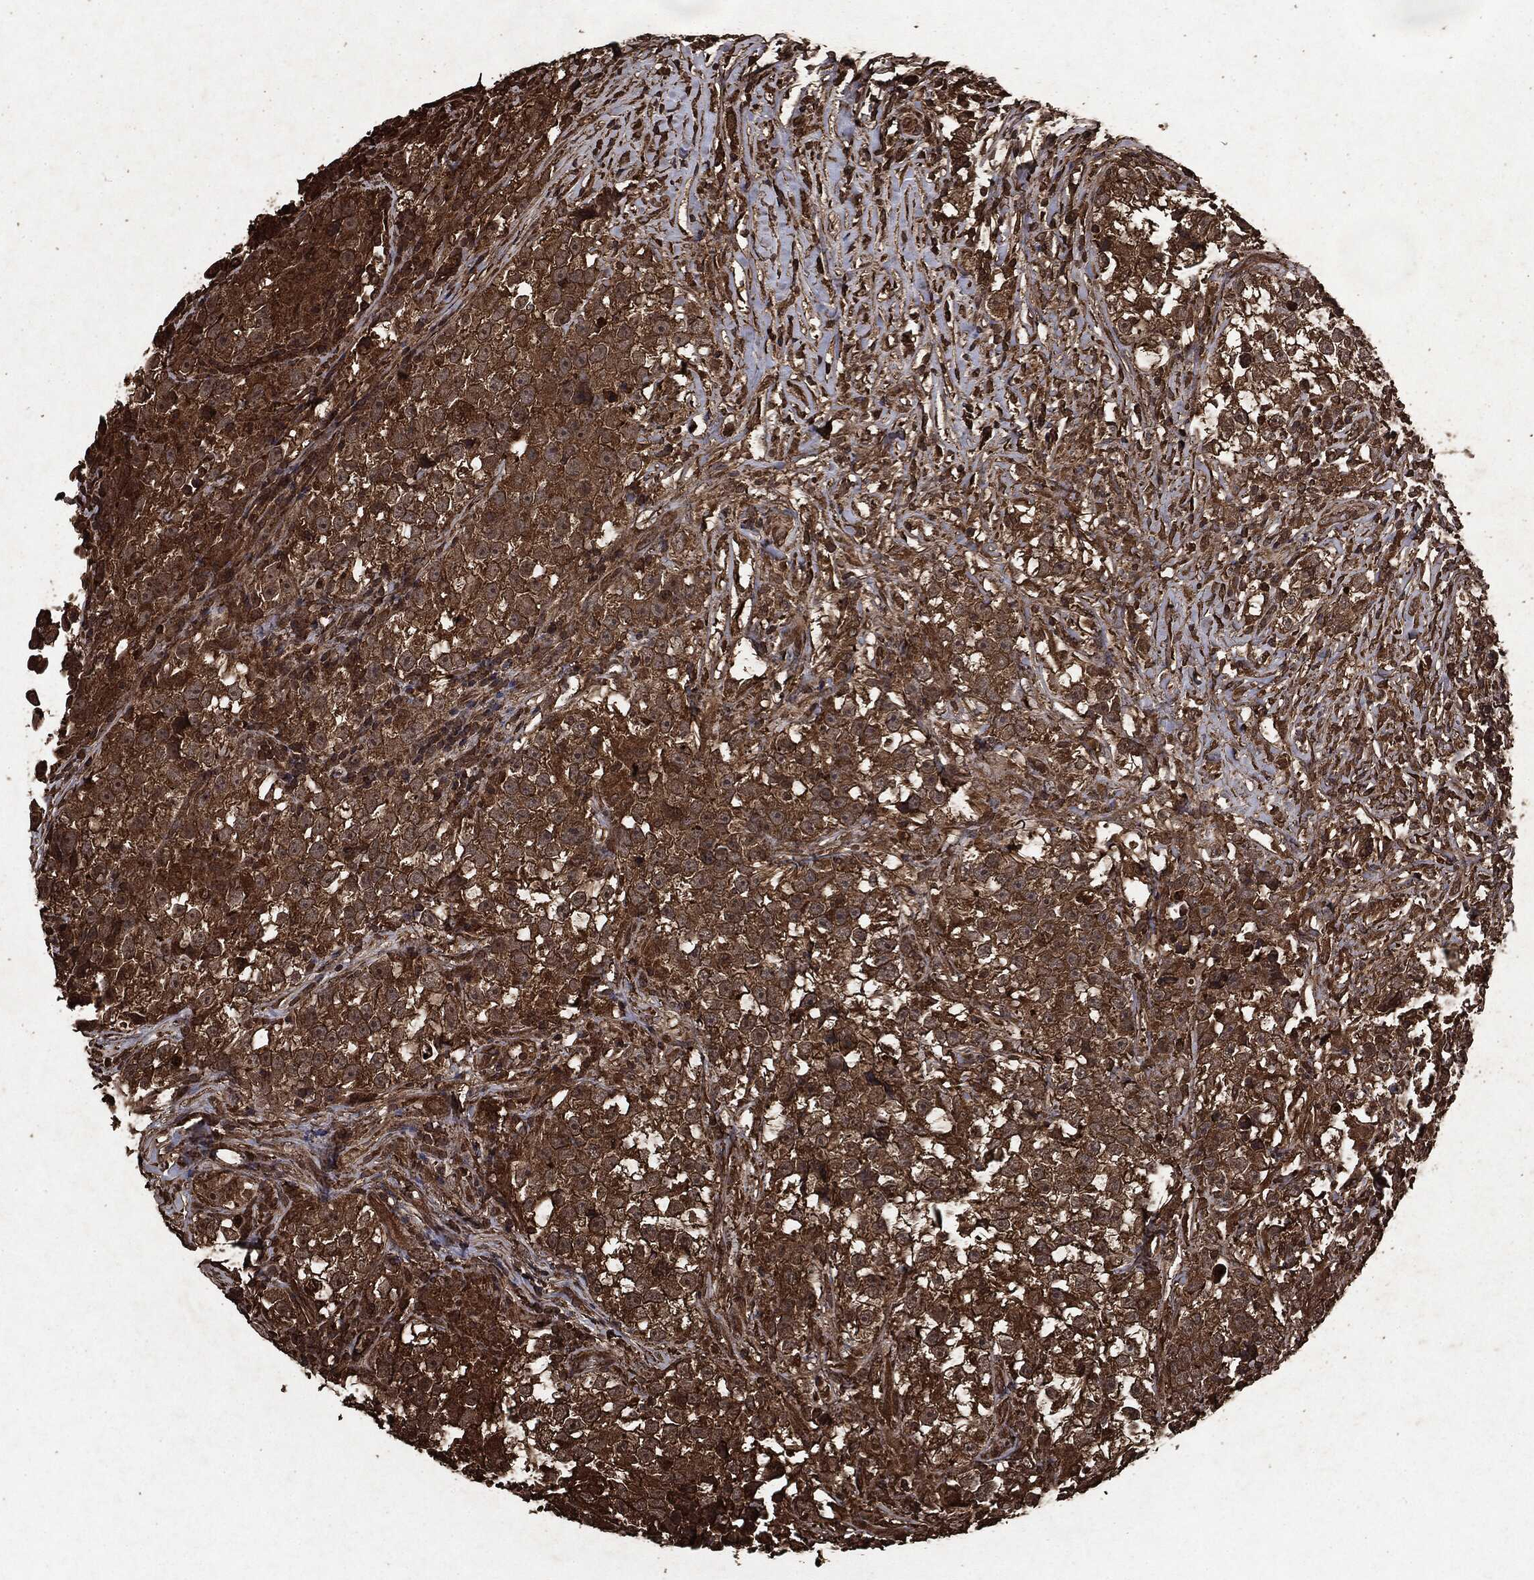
{"staining": {"intensity": "strong", "quantity": ">75%", "location": "cytoplasmic/membranous"}, "tissue": "testis cancer", "cell_type": "Tumor cells", "image_type": "cancer", "snomed": [{"axis": "morphology", "description": "Seminoma, NOS"}, {"axis": "topography", "description": "Testis"}], "caption": "A high-resolution micrograph shows immunohistochemistry (IHC) staining of testis cancer (seminoma), which displays strong cytoplasmic/membranous positivity in approximately >75% of tumor cells. The staining was performed using DAB to visualize the protein expression in brown, while the nuclei were stained in blue with hematoxylin (Magnification: 20x).", "gene": "ARAF", "patient": {"sex": "male", "age": 46}}